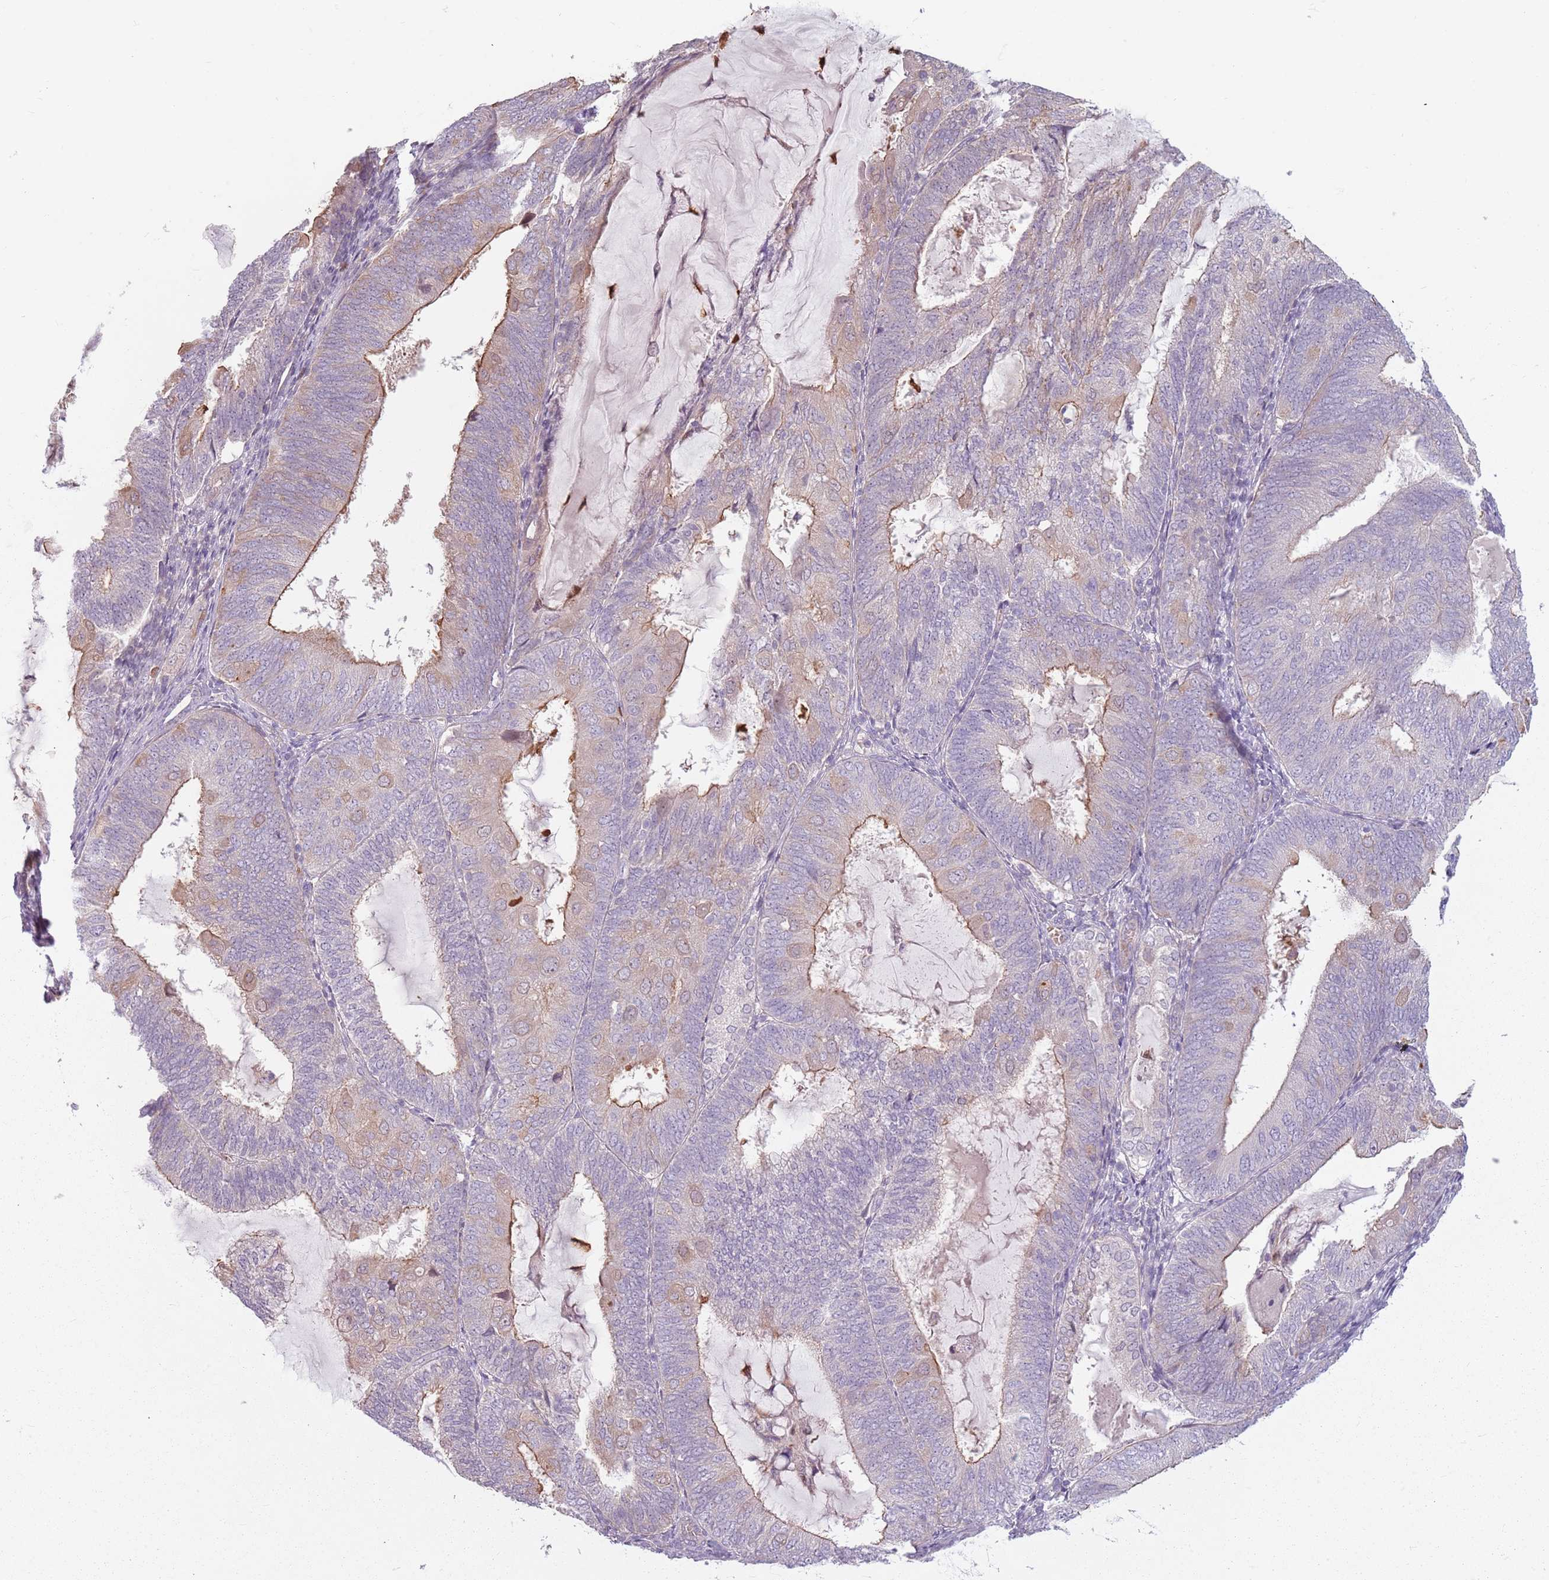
{"staining": {"intensity": "weak", "quantity": "<25%", "location": "cytoplasmic/membranous"}, "tissue": "endometrial cancer", "cell_type": "Tumor cells", "image_type": "cancer", "snomed": [{"axis": "morphology", "description": "Adenocarcinoma, NOS"}, {"axis": "topography", "description": "Endometrium"}], "caption": "Tumor cells are negative for protein expression in human endometrial cancer. (Brightfield microscopy of DAB (3,3'-diaminobenzidine) immunohistochemistry at high magnification).", "gene": "SPAG4", "patient": {"sex": "female", "age": 81}}